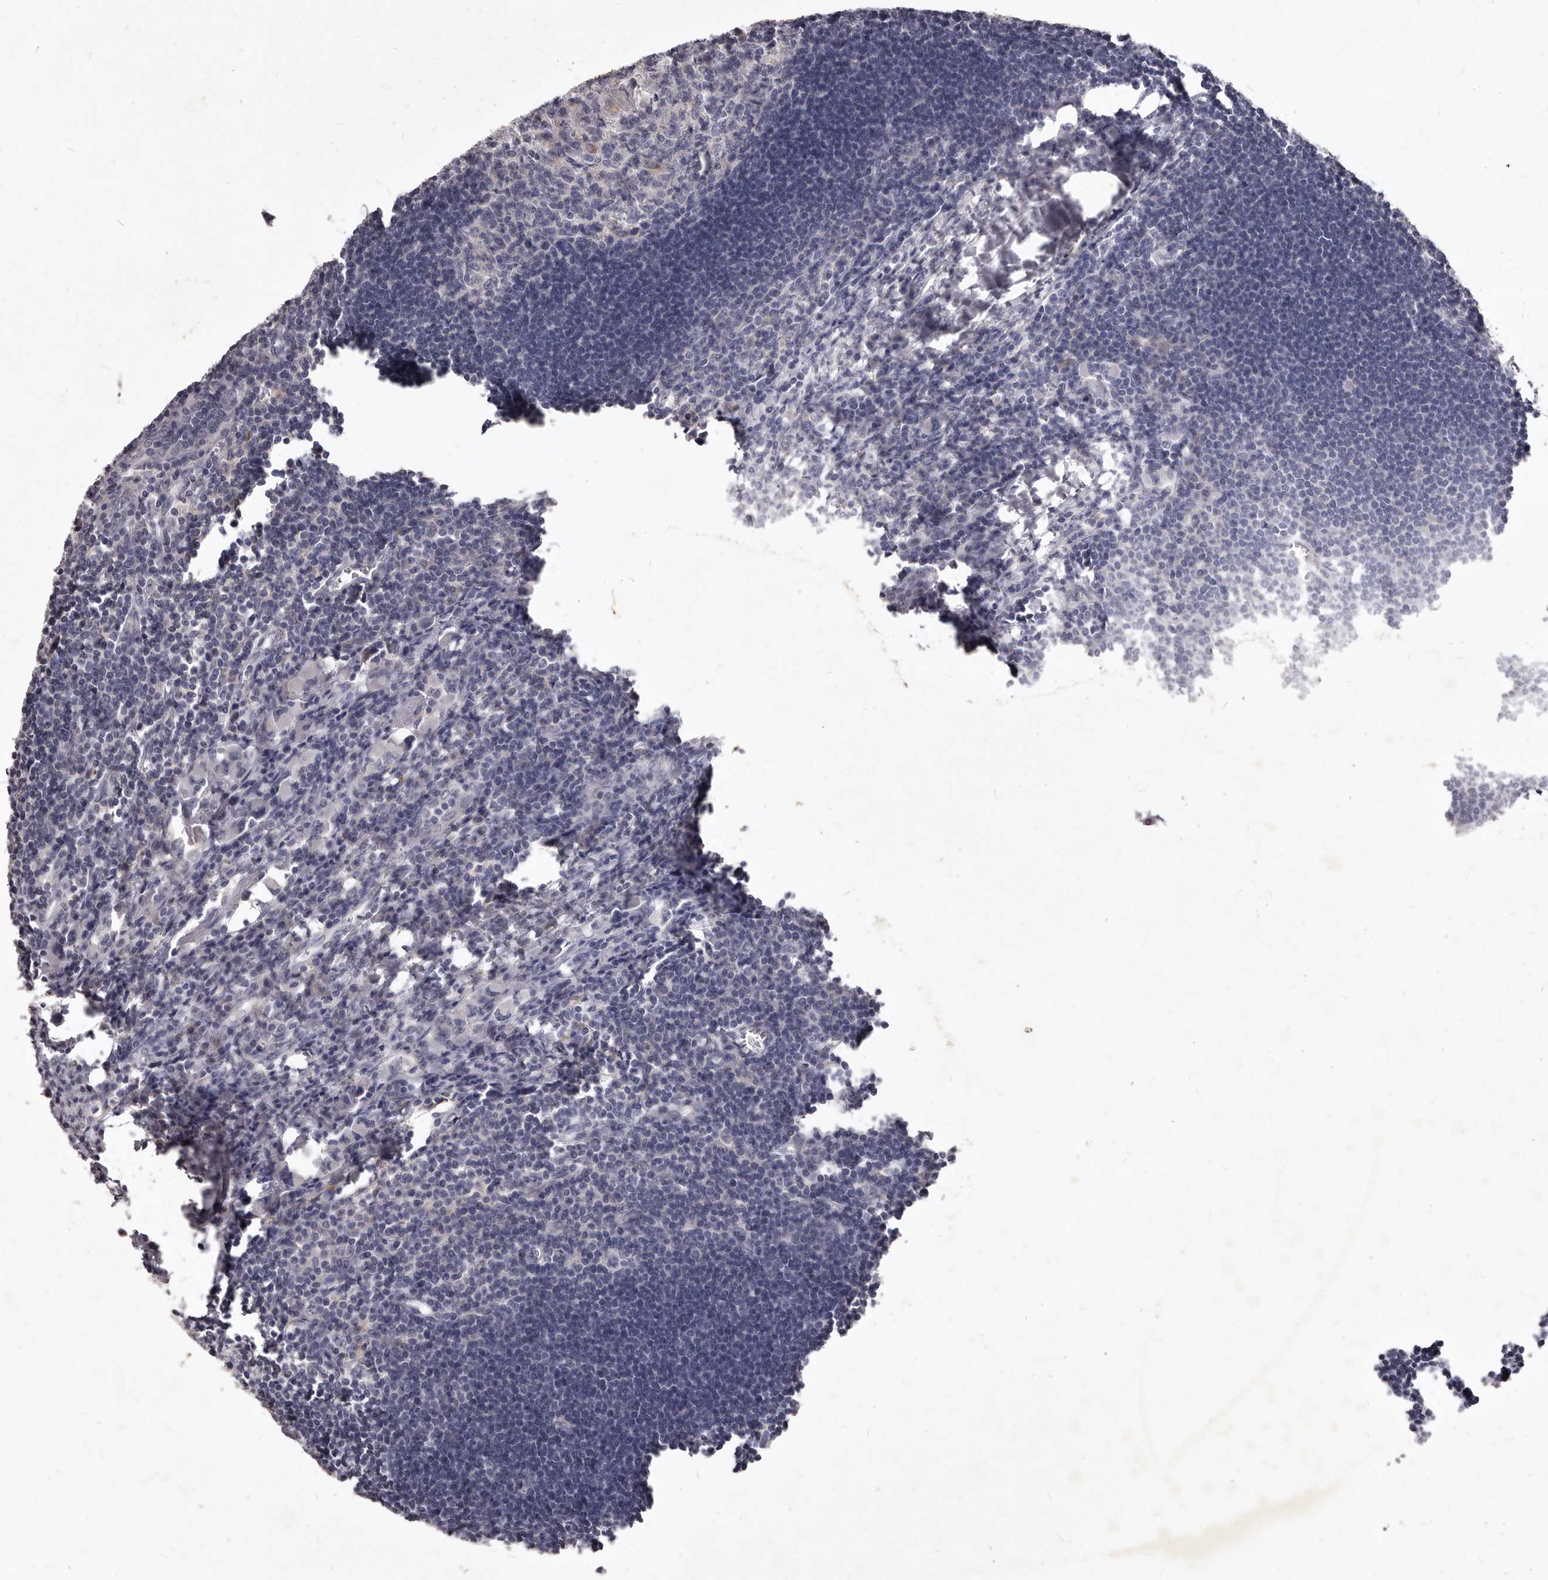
{"staining": {"intensity": "negative", "quantity": "none", "location": "none"}, "tissue": "lymph node", "cell_type": "Germinal center cells", "image_type": "normal", "snomed": [{"axis": "morphology", "description": "Normal tissue, NOS"}, {"axis": "morphology", "description": "Malignant melanoma, Metastatic site"}, {"axis": "topography", "description": "Lymph node"}], "caption": "This is a image of IHC staining of unremarkable lymph node, which shows no expression in germinal center cells.", "gene": "GPRC5C", "patient": {"sex": "male", "age": 41}}